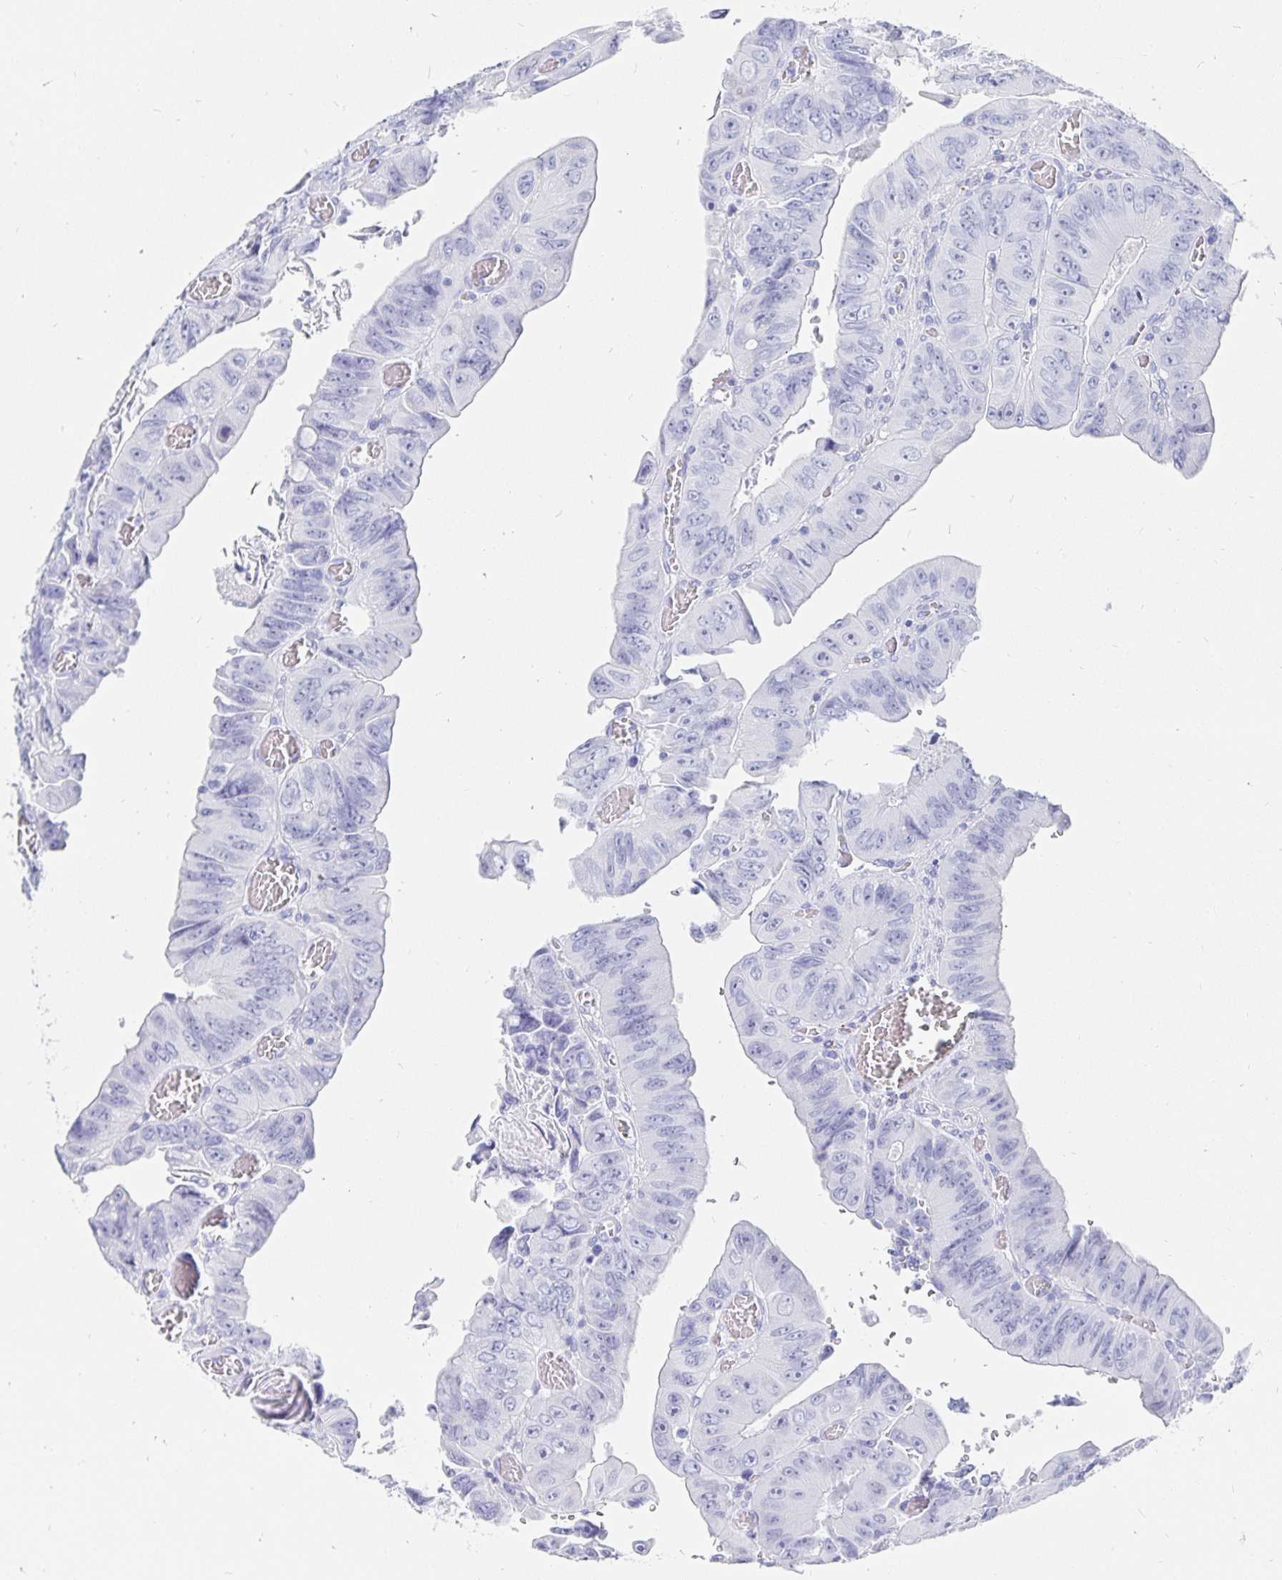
{"staining": {"intensity": "negative", "quantity": "none", "location": "none"}, "tissue": "colorectal cancer", "cell_type": "Tumor cells", "image_type": "cancer", "snomed": [{"axis": "morphology", "description": "Adenocarcinoma, NOS"}, {"axis": "topography", "description": "Colon"}], "caption": "An immunohistochemistry (IHC) photomicrograph of colorectal cancer (adenocarcinoma) is shown. There is no staining in tumor cells of colorectal cancer (adenocarcinoma).", "gene": "INSL5", "patient": {"sex": "female", "age": 84}}